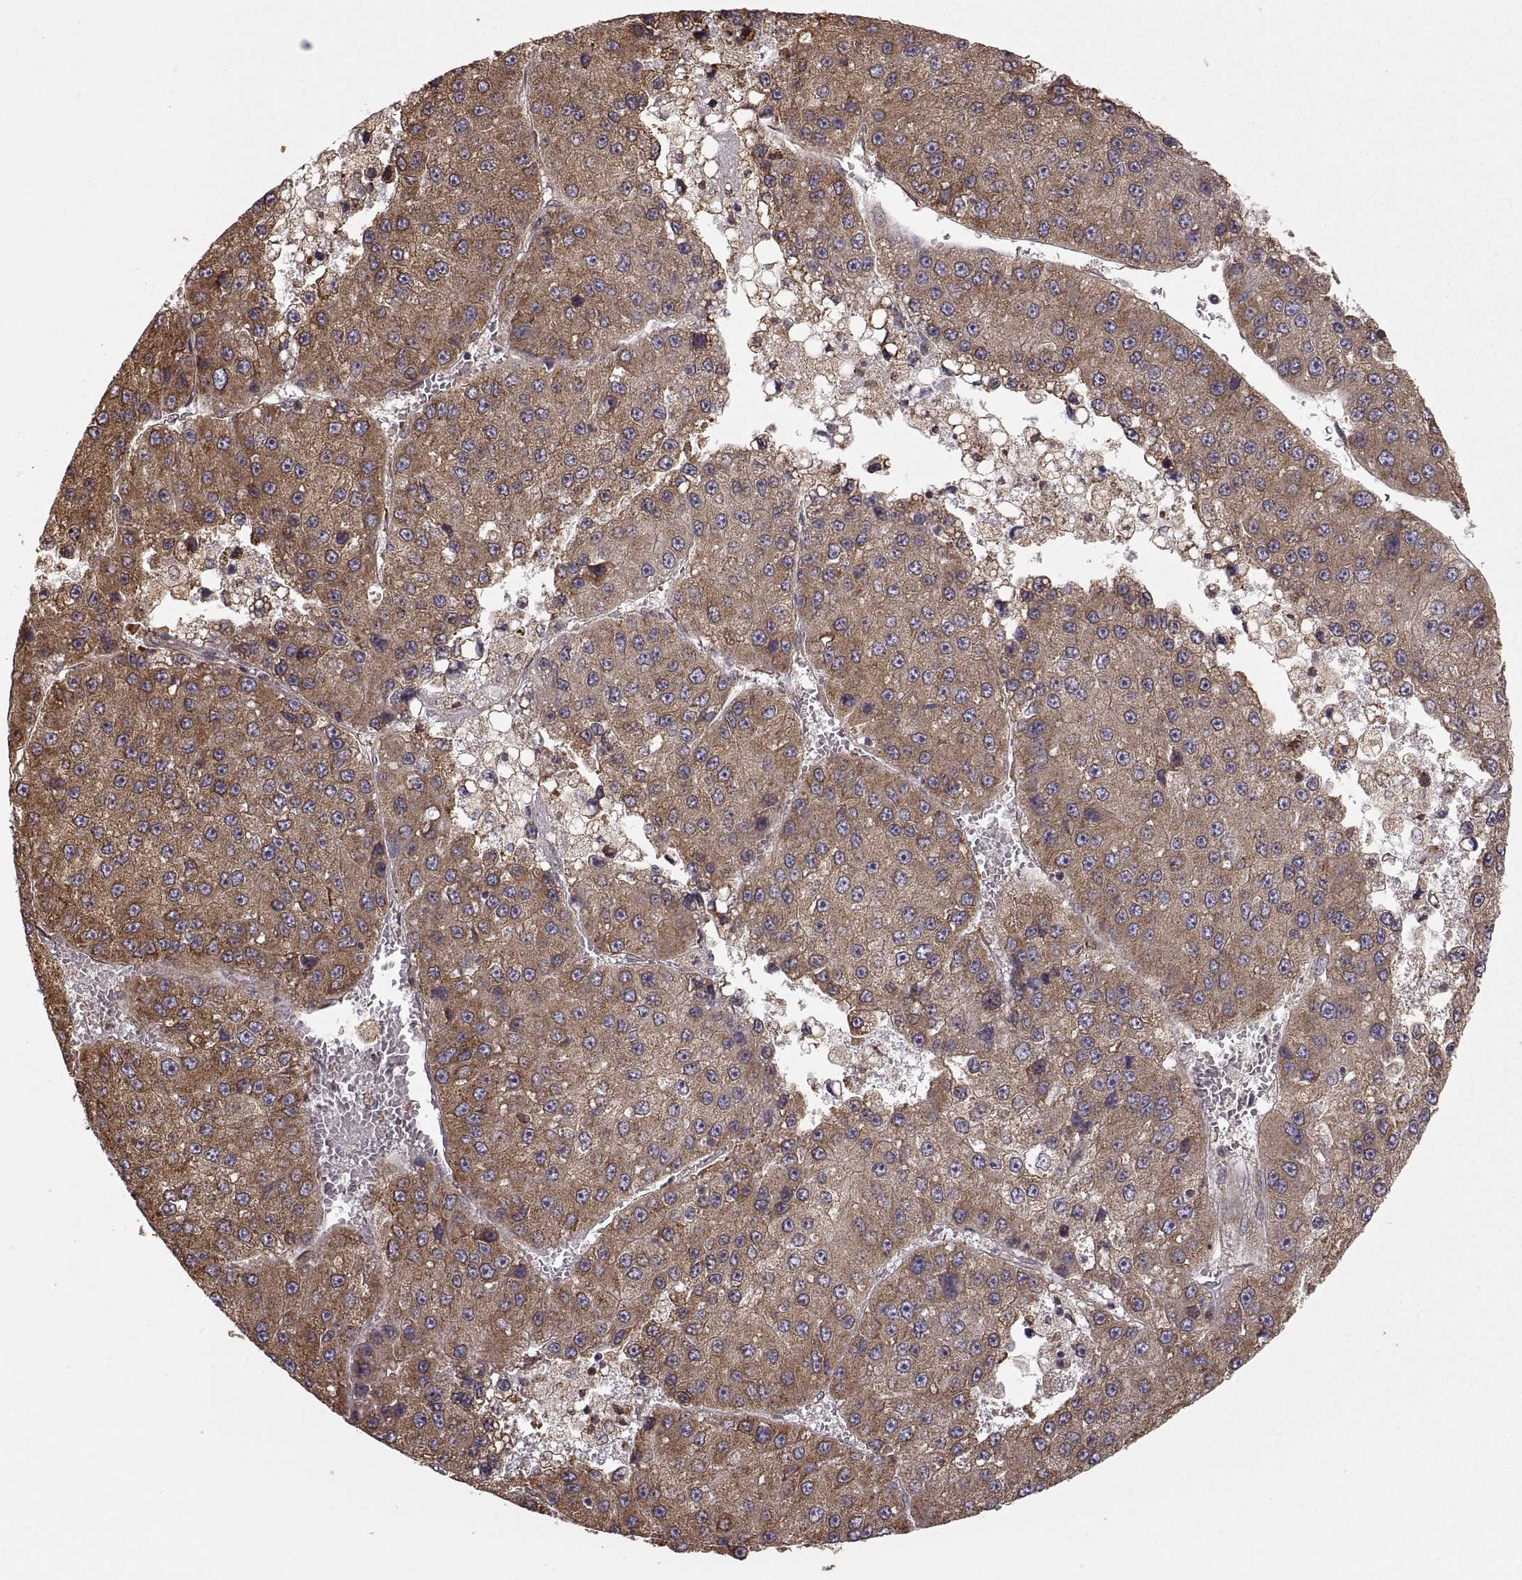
{"staining": {"intensity": "moderate", "quantity": ">75%", "location": "cytoplasmic/membranous"}, "tissue": "liver cancer", "cell_type": "Tumor cells", "image_type": "cancer", "snomed": [{"axis": "morphology", "description": "Carcinoma, Hepatocellular, NOS"}, {"axis": "topography", "description": "Liver"}], "caption": "Hepatocellular carcinoma (liver) stained with a protein marker demonstrates moderate staining in tumor cells.", "gene": "PDIA3", "patient": {"sex": "female", "age": 73}}